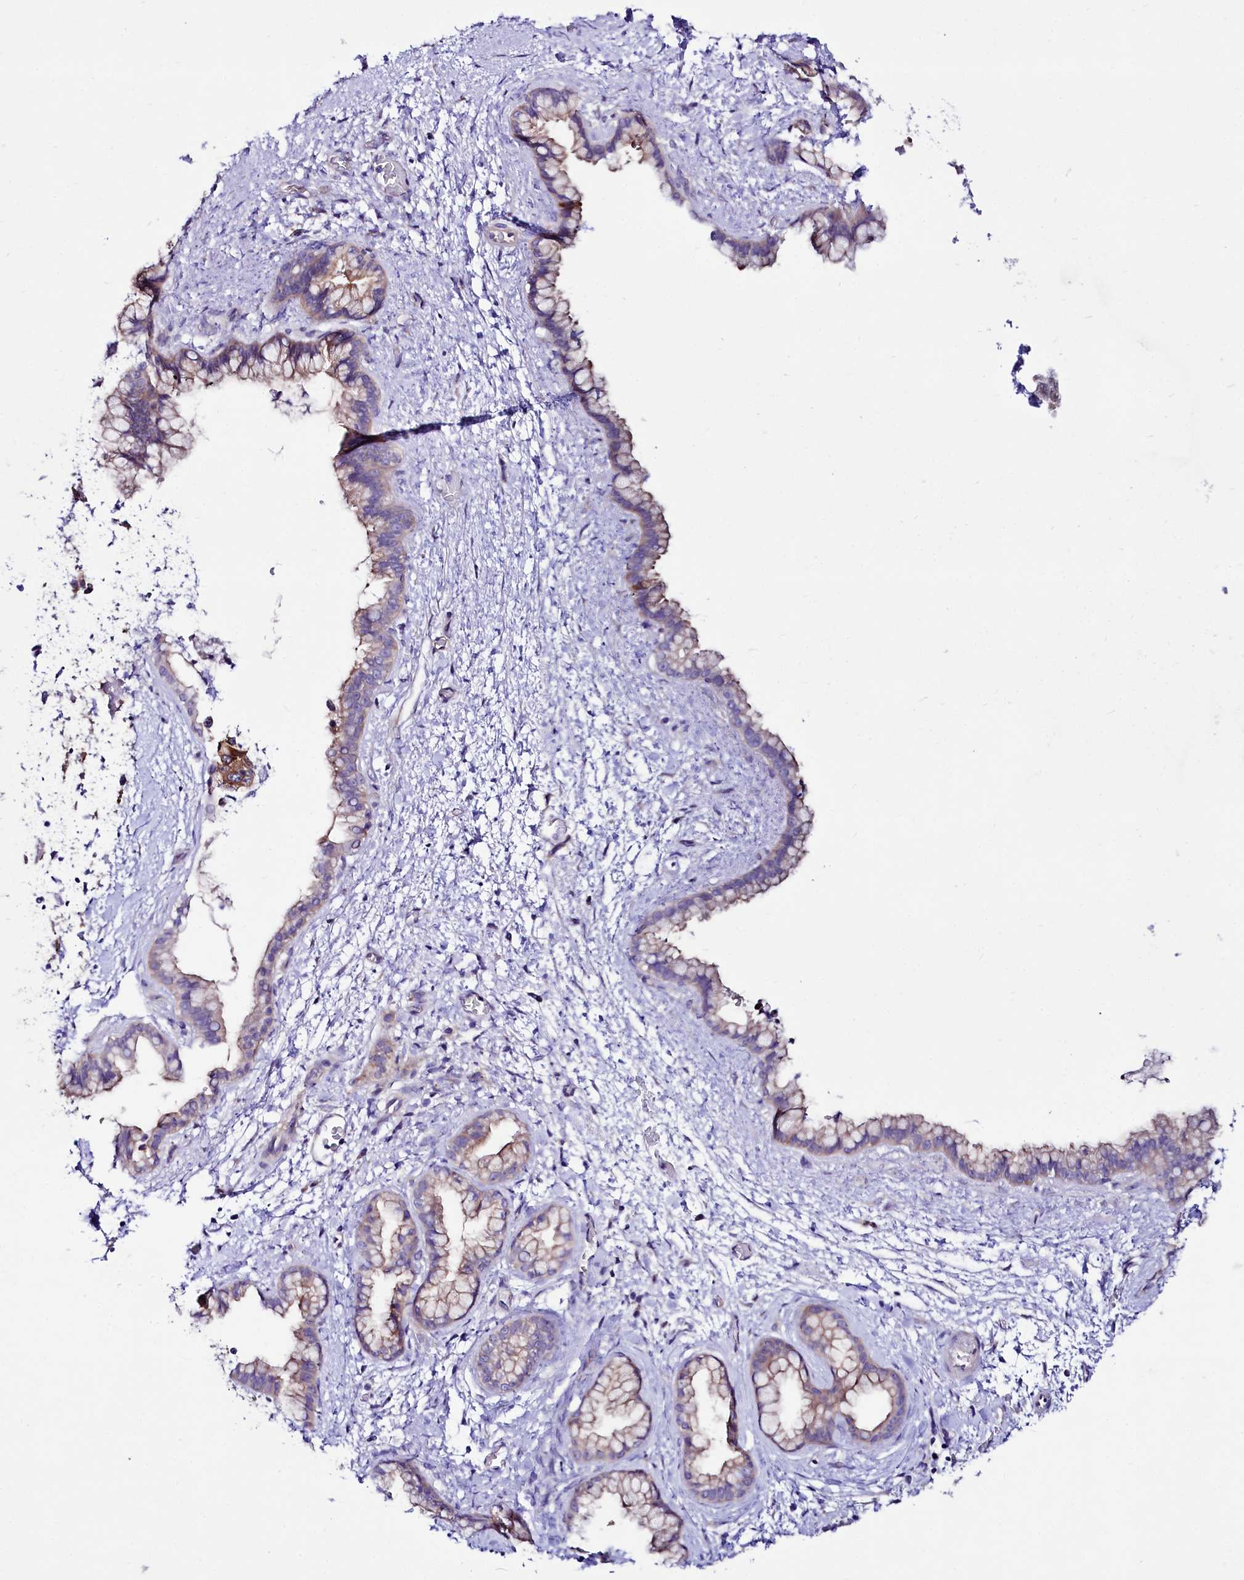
{"staining": {"intensity": "weak", "quantity": "25%-75%", "location": "cytoplasmic/membranous"}, "tissue": "pancreatic cancer", "cell_type": "Tumor cells", "image_type": "cancer", "snomed": [{"axis": "morphology", "description": "Adenocarcinoma, NOS"}, {"axis": "topography", "description": "Pancreas"}], "caption": "Immunohistochemistry (IHC) staining of pancreatic adenocarcinoma, which reveals low levels of weak cytoplasmic/membranous staining in approximately 25%-75% of tumor cells indicating weak cytoplasmic/membranous protein positivity. The staining was performed using DAB (3,3'-diaminobenzidine) (brown) for protein detection and nuclei were counterstained in hematoxylin (blue).", "gene": "ABHD5", "patient": {"sex": "female", "age": 78}}